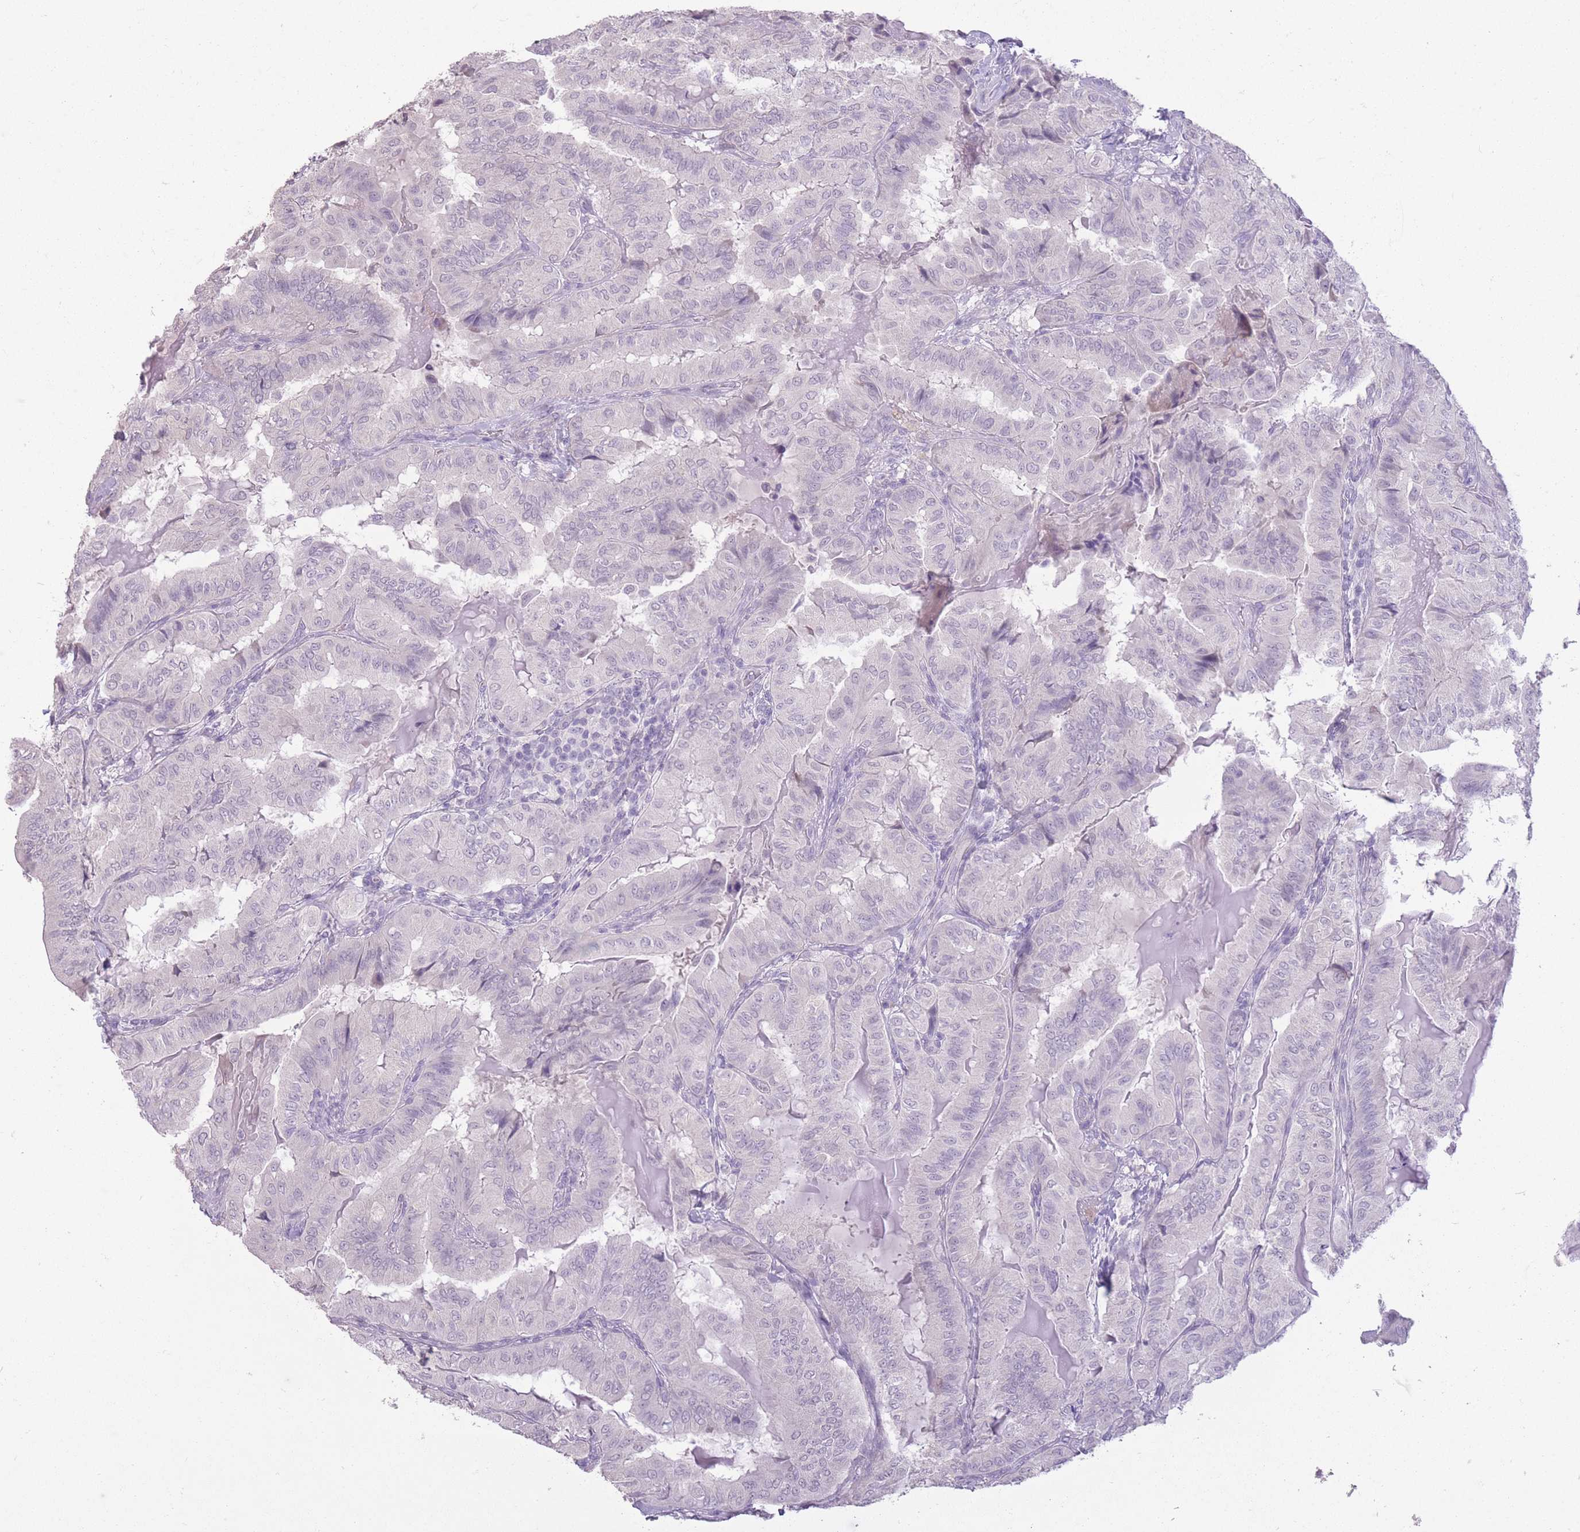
{"staining": {"intensity": "negative", "quantity": "none", "location": "none"}, "tissue": "thyroid cancer", "cell_type": "Tumor cells", "image_type": "cancer", "snomed": [{"axis": "morphology", "description": "Papillary adenocarcinoma, NOS"}, {"axis": "topography", "description": "Thyroid gland"}], "caption": "Histopathology image shows no significant protein expression in tumor cells of thyroid cancer. (DAB immunohistochemistry visualized using brightfield microscopy, high magnification).", "gene": "ZBTB24", "patient": {"sex": "female", "age": 68}}